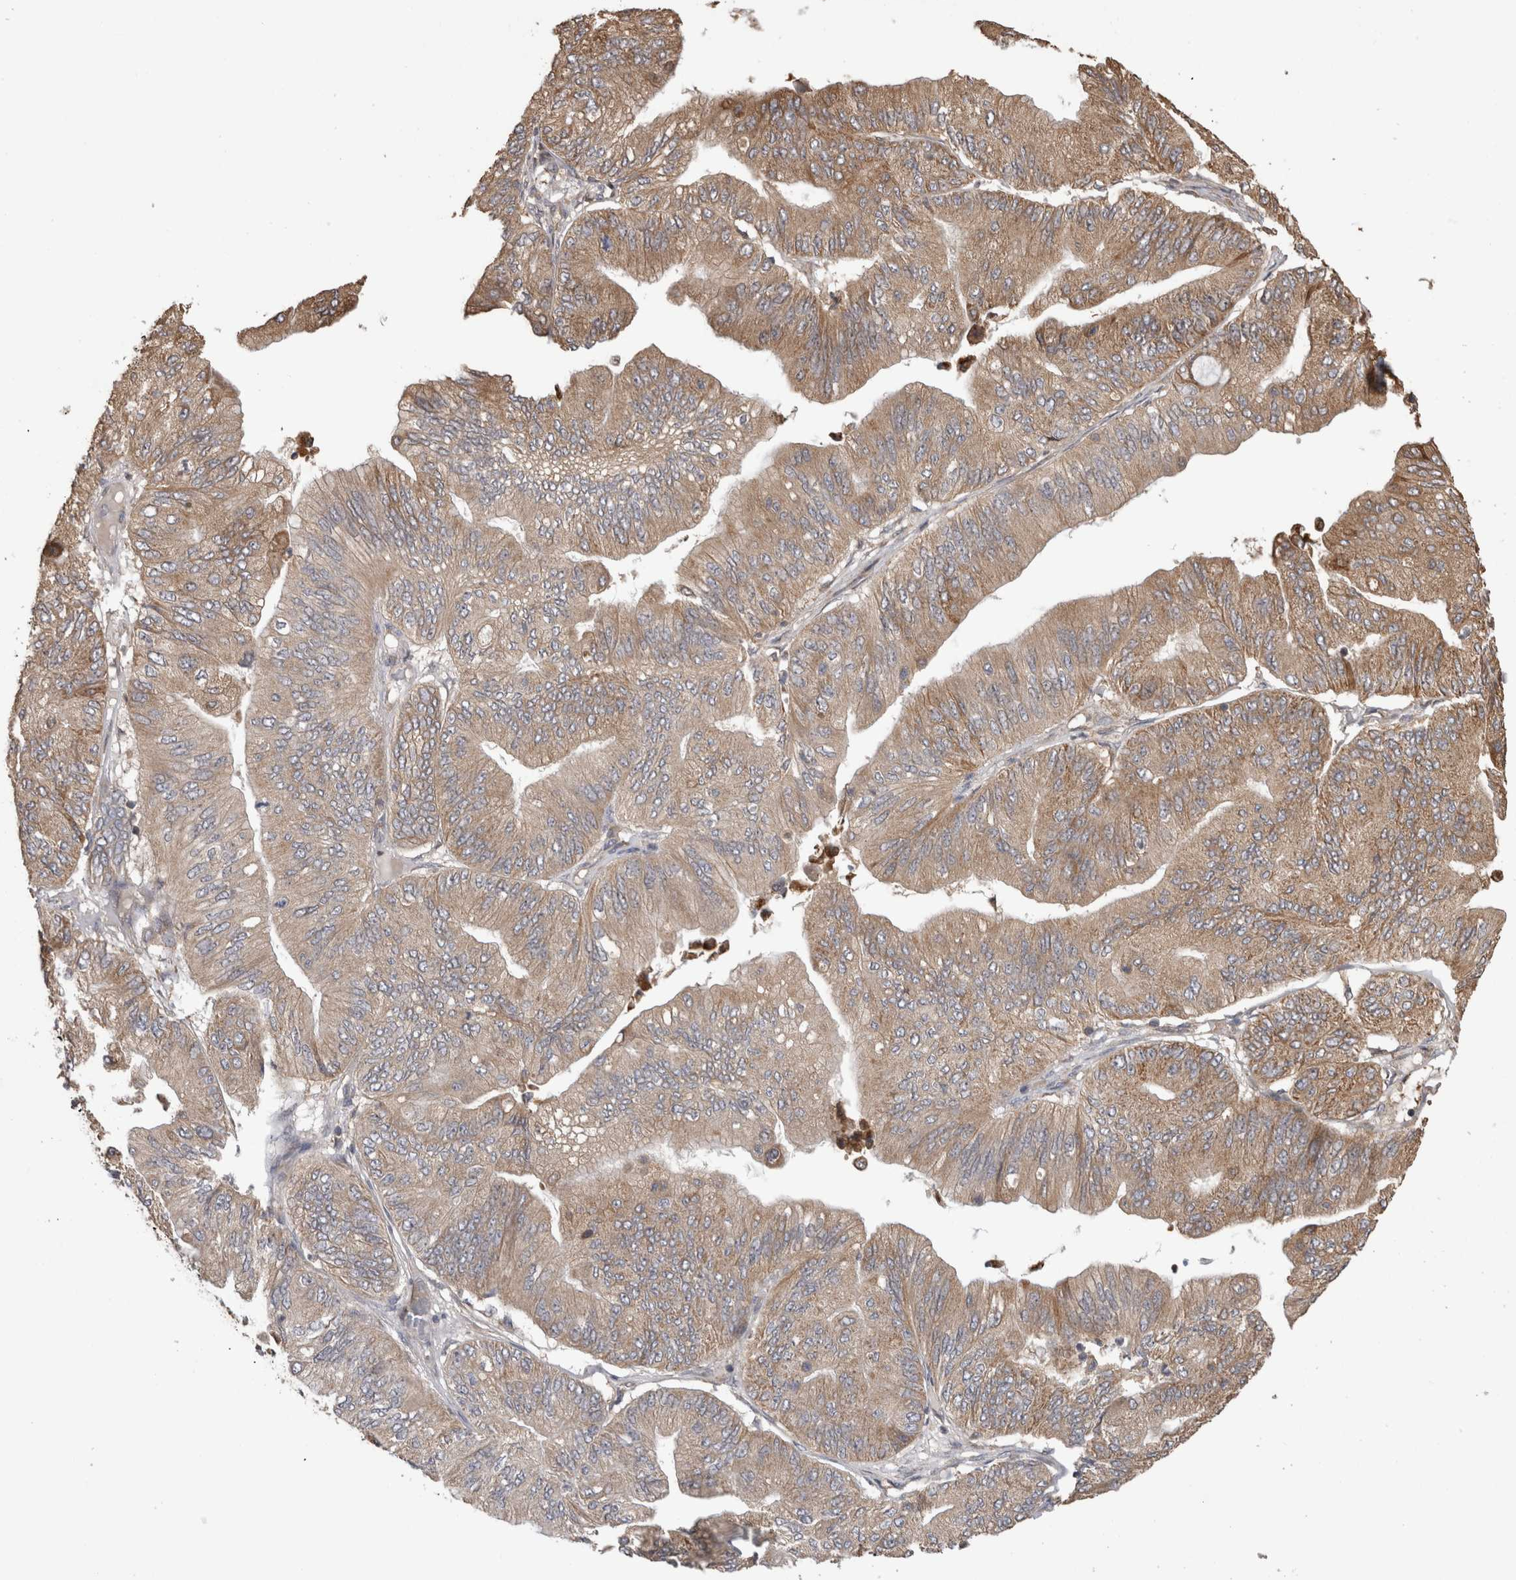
{"staining": {"intensity": "moderate", "quantity": ">75%", "location": "cytoplasmic/membranous"}, "tissue": "ovarian cancer", "cell_type": "Tumor cells", "image_type": "cancer", "snomed": [{"axis": "morphology", "description": "Cystadenocarcinoma, mucinous, NOS"}, {"axis": "topography", "description": "Ovary"}], "caption": "This image reveals ovarian cancer (mucinous cystadenocarcinoma) stained with immunohistochemistry to label a protein in brown. The cytoplasmic/membranous of tumor cells show moderate positivity for the protein. Nuclei are counter-stained blue.", "gene": "TBCE", "patient": {"sex": "female", "age": 61}}